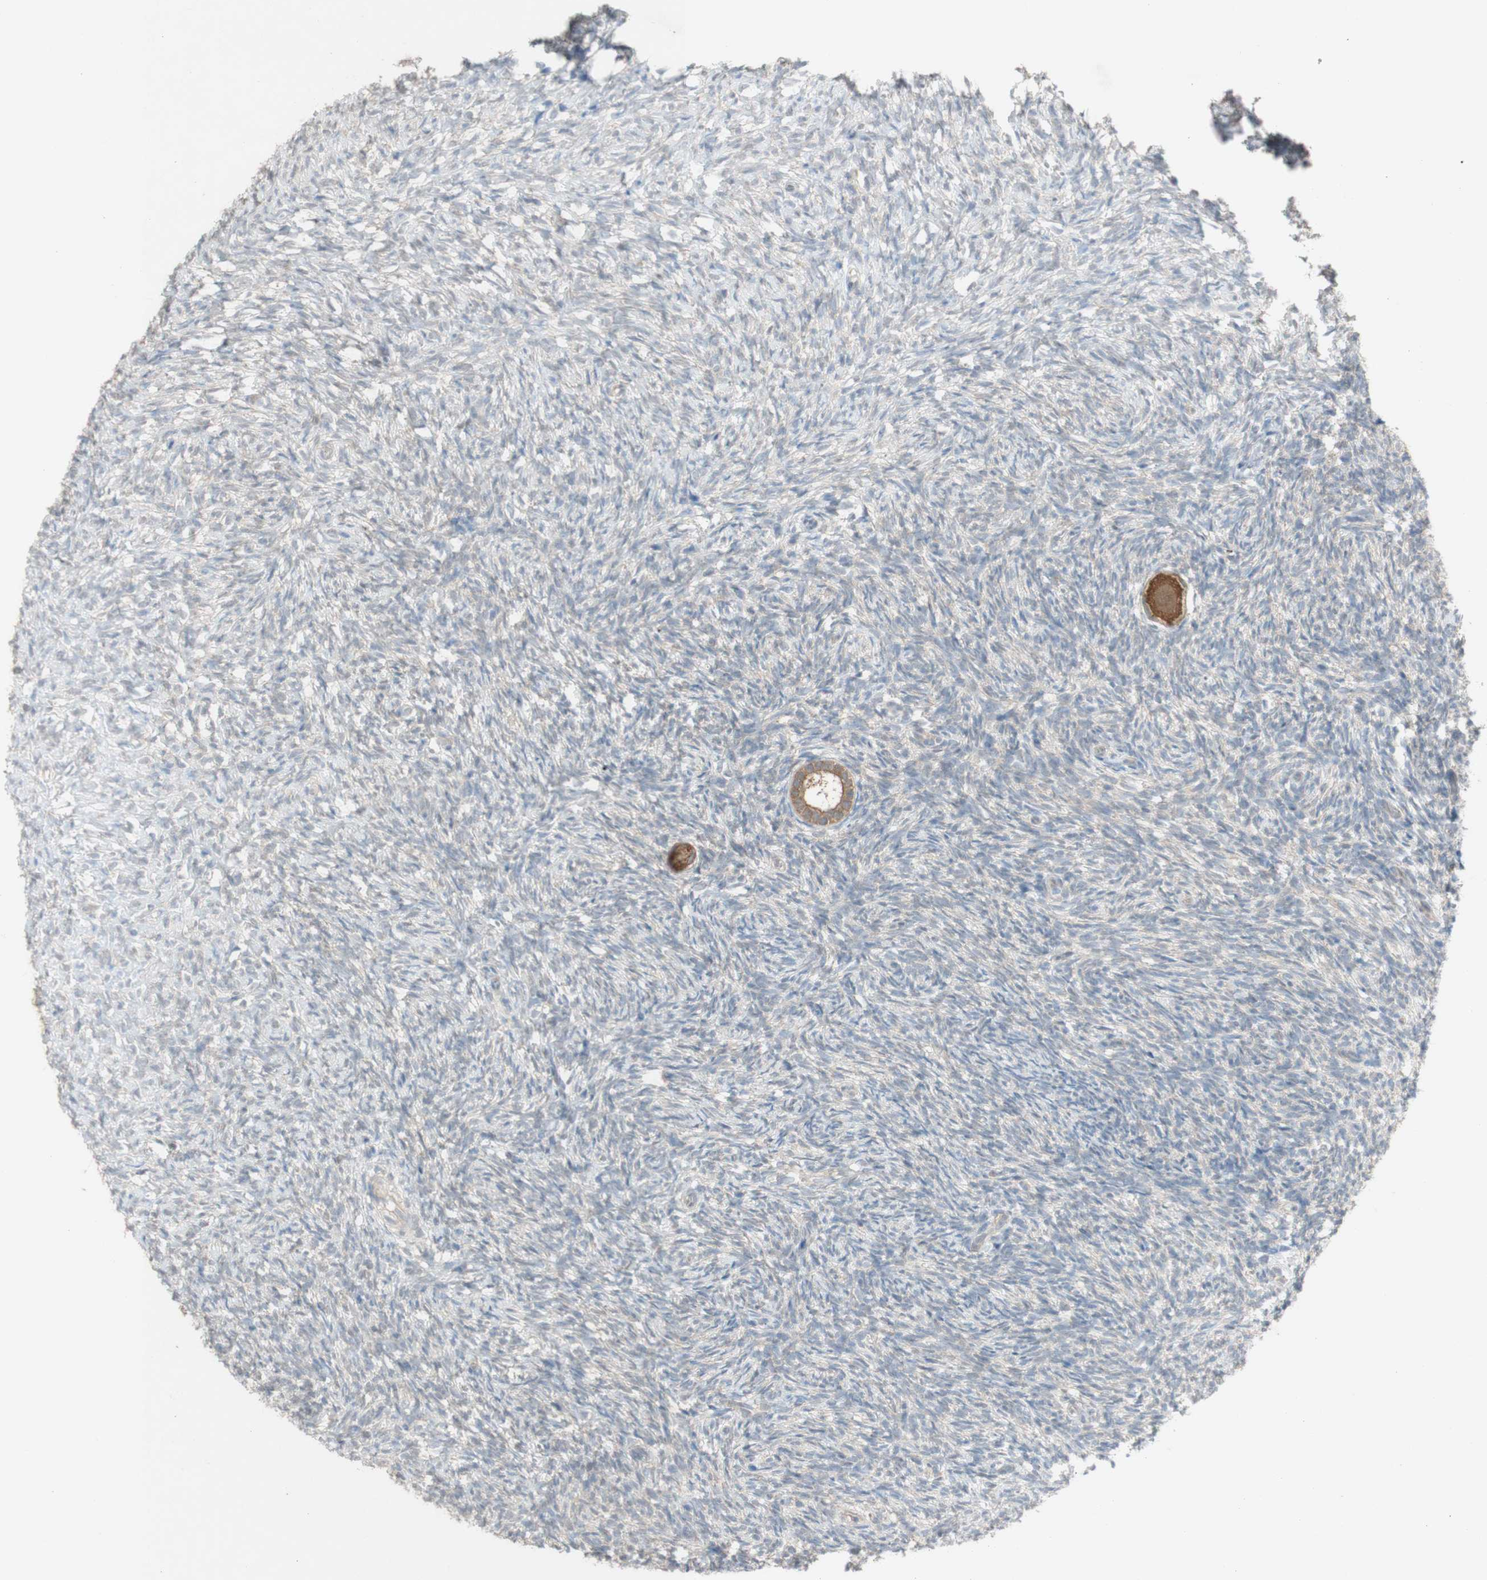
{"staining": {"intensity": "moderate", "quantity": ">75%", "location": "cytoplasmic/membranous"}, "tissue": "ovary", "cell_type": "Follicle cells", "image_type": "normal", "snomed": [{"axis": "morphology", "description": "Normal tissue, NOS"}, {"axis": "topography", "description": "Ovary"}], "caption": "Human ovary stained with a brown dye exhibits moderate cytoplasmic/membranous positive positivity in approximately >75% of follicle cells.", "gene": "PEX2", "patient": {"sex": "female", "age": 35}}